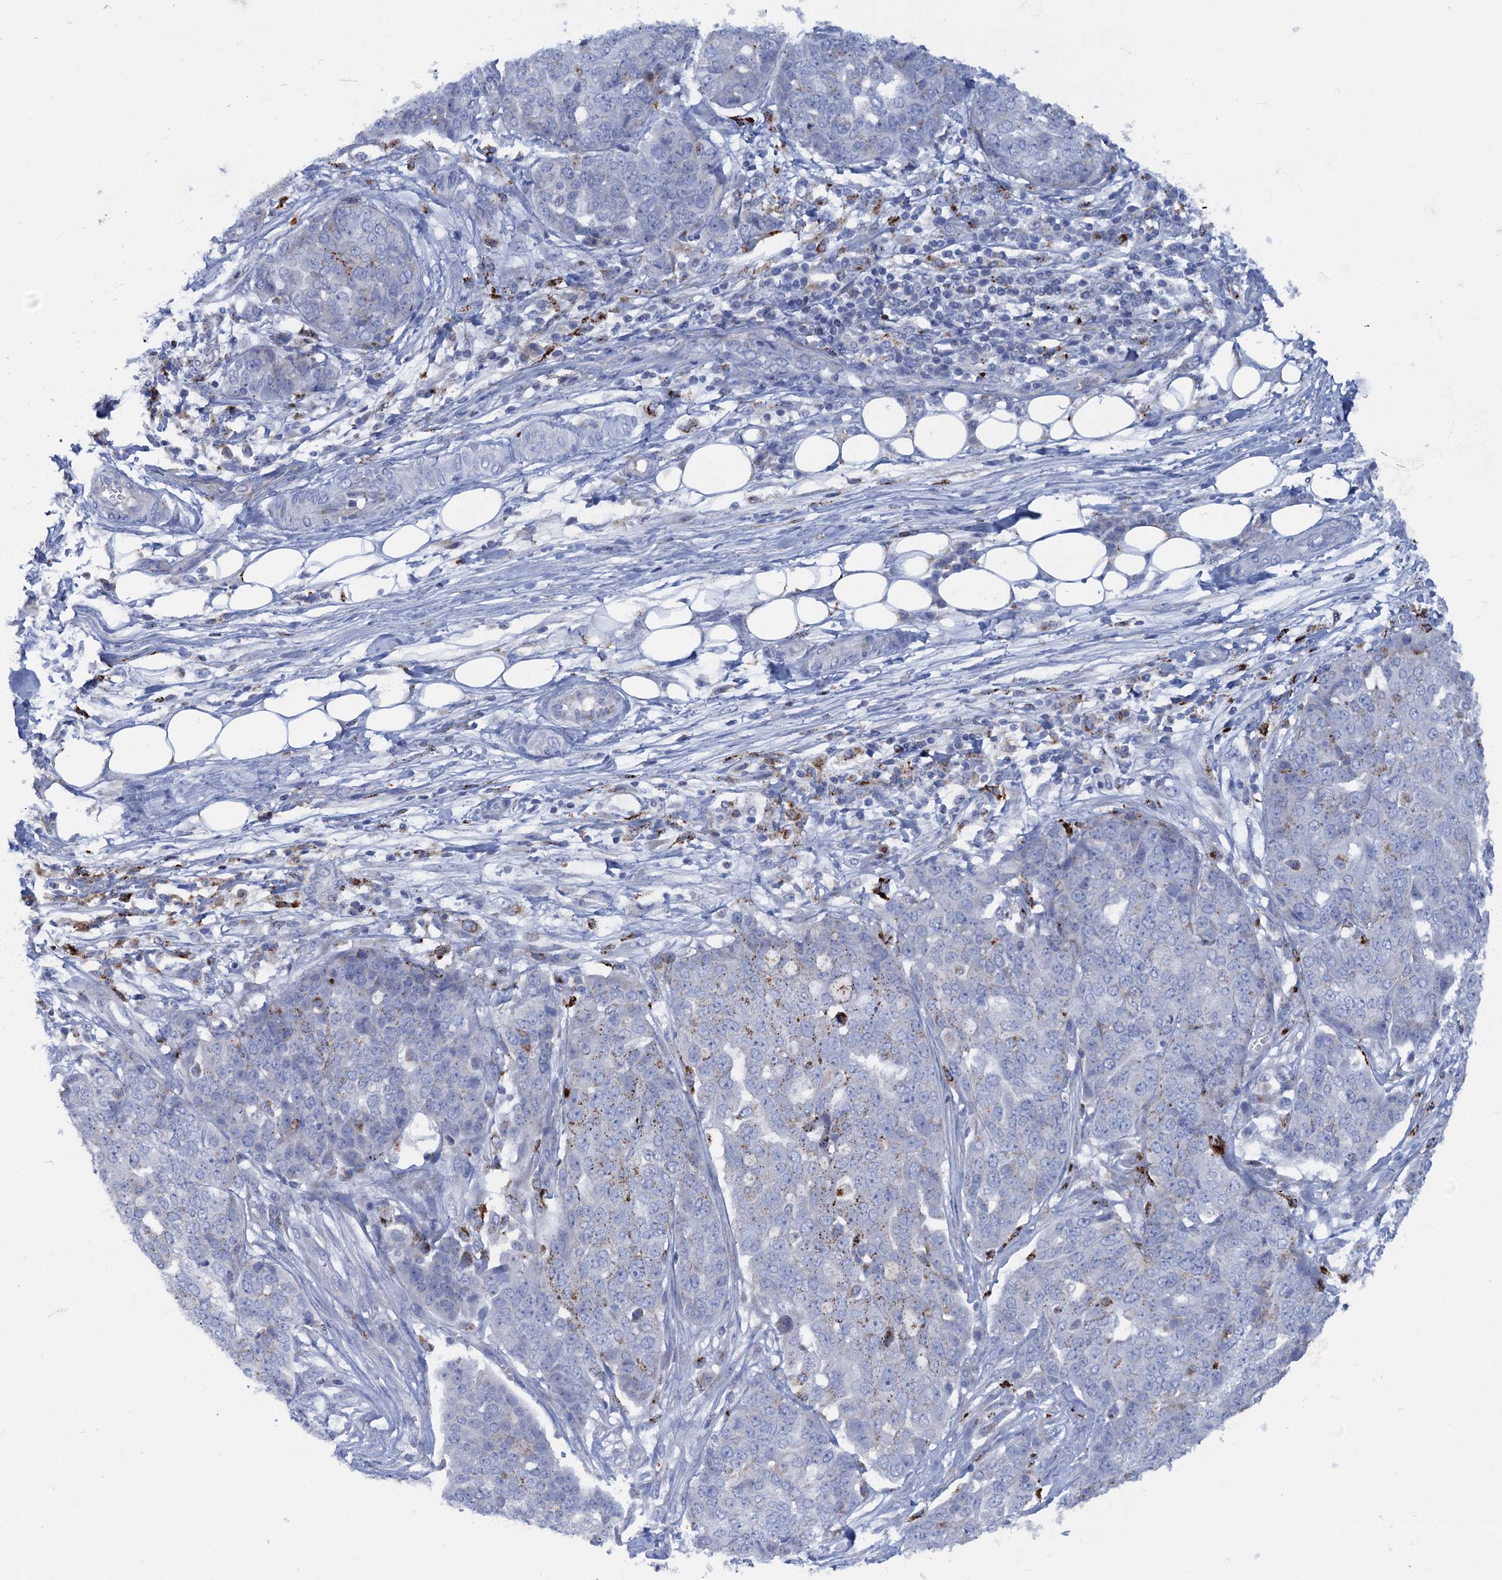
{"staining": {"intensity": "negative", "quantity": "none", "location": "none"}, "tissue": "ovarian cancer", "cell_type": "Tumor cells", "image_type": "cancer", "snomed": [{"axis": "morphology", "description": "Cystadenocarcinoma, serous, NOS"}, {"axis": "topography", "description": "Soft tissue"}, {"axis": "topography", "description": "Ovary"}], "caption": "An immunohistochemistry image of ovarian cancer is shown. There is no staining in tumor cells of ovarian cancer.", "gene": "ANKS3", "patient": {"sex": "female", "age": 57}}